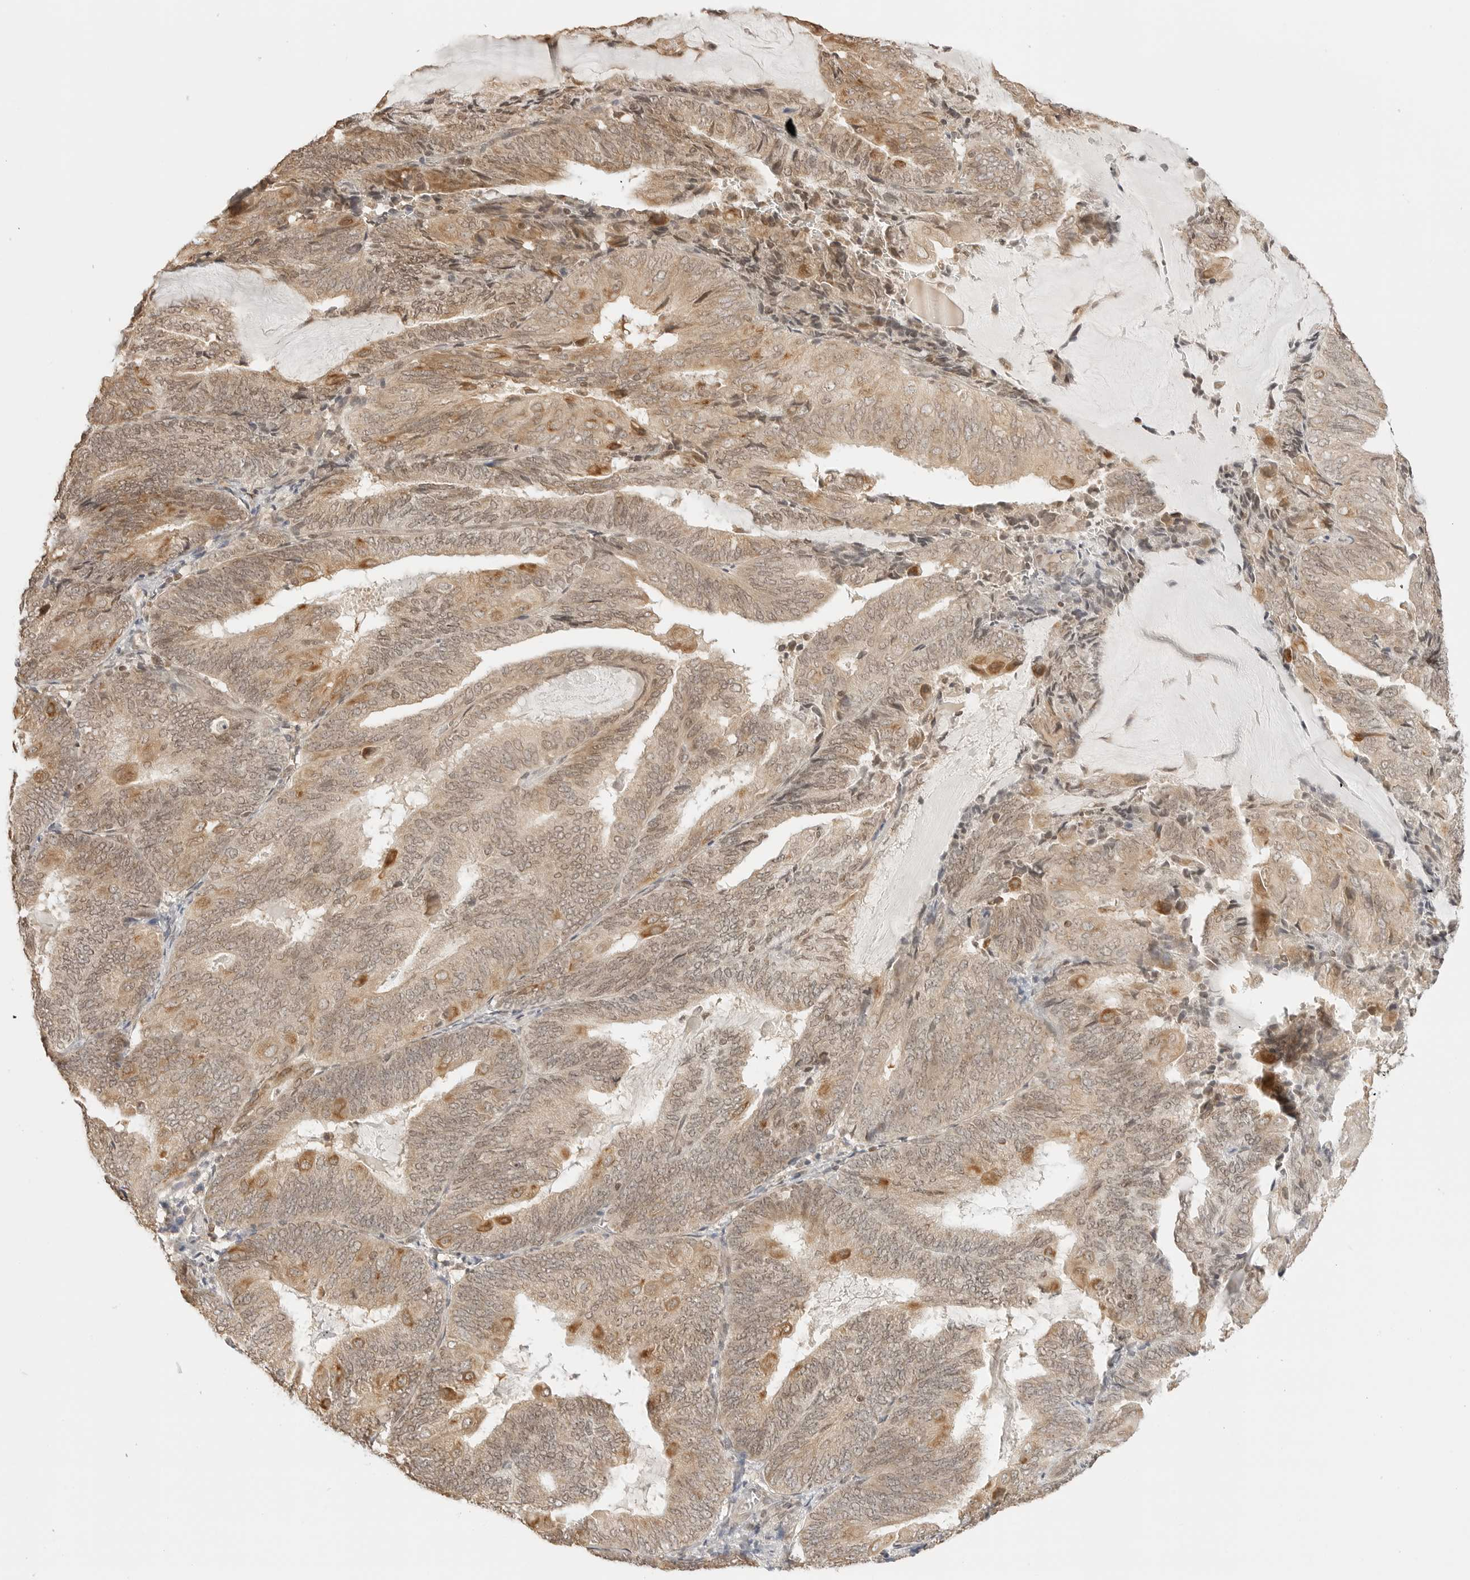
{"staining": {"intensity": "moderate", "quantity": ">75%", "location": "cytoplasmic/membranous,nuclear"}, "tissue": "endometrial cancer", "cell_type": "Tumor cells", "image_type": "cancer", "snomed": [{"axis": "morphology", "description": "Adenocarcinoma, NOS"}, {"axis": "topography", "description": "Endometrium"}], "caption": "Tumor cells show medium levels of moderate cytoplasmic/membranous and nuclear staining in approximately >75% of cells in endometrial cancer (adenocarcinoma).", "gene": "POLH", "patient": {"sex": "female", "age": 81}}